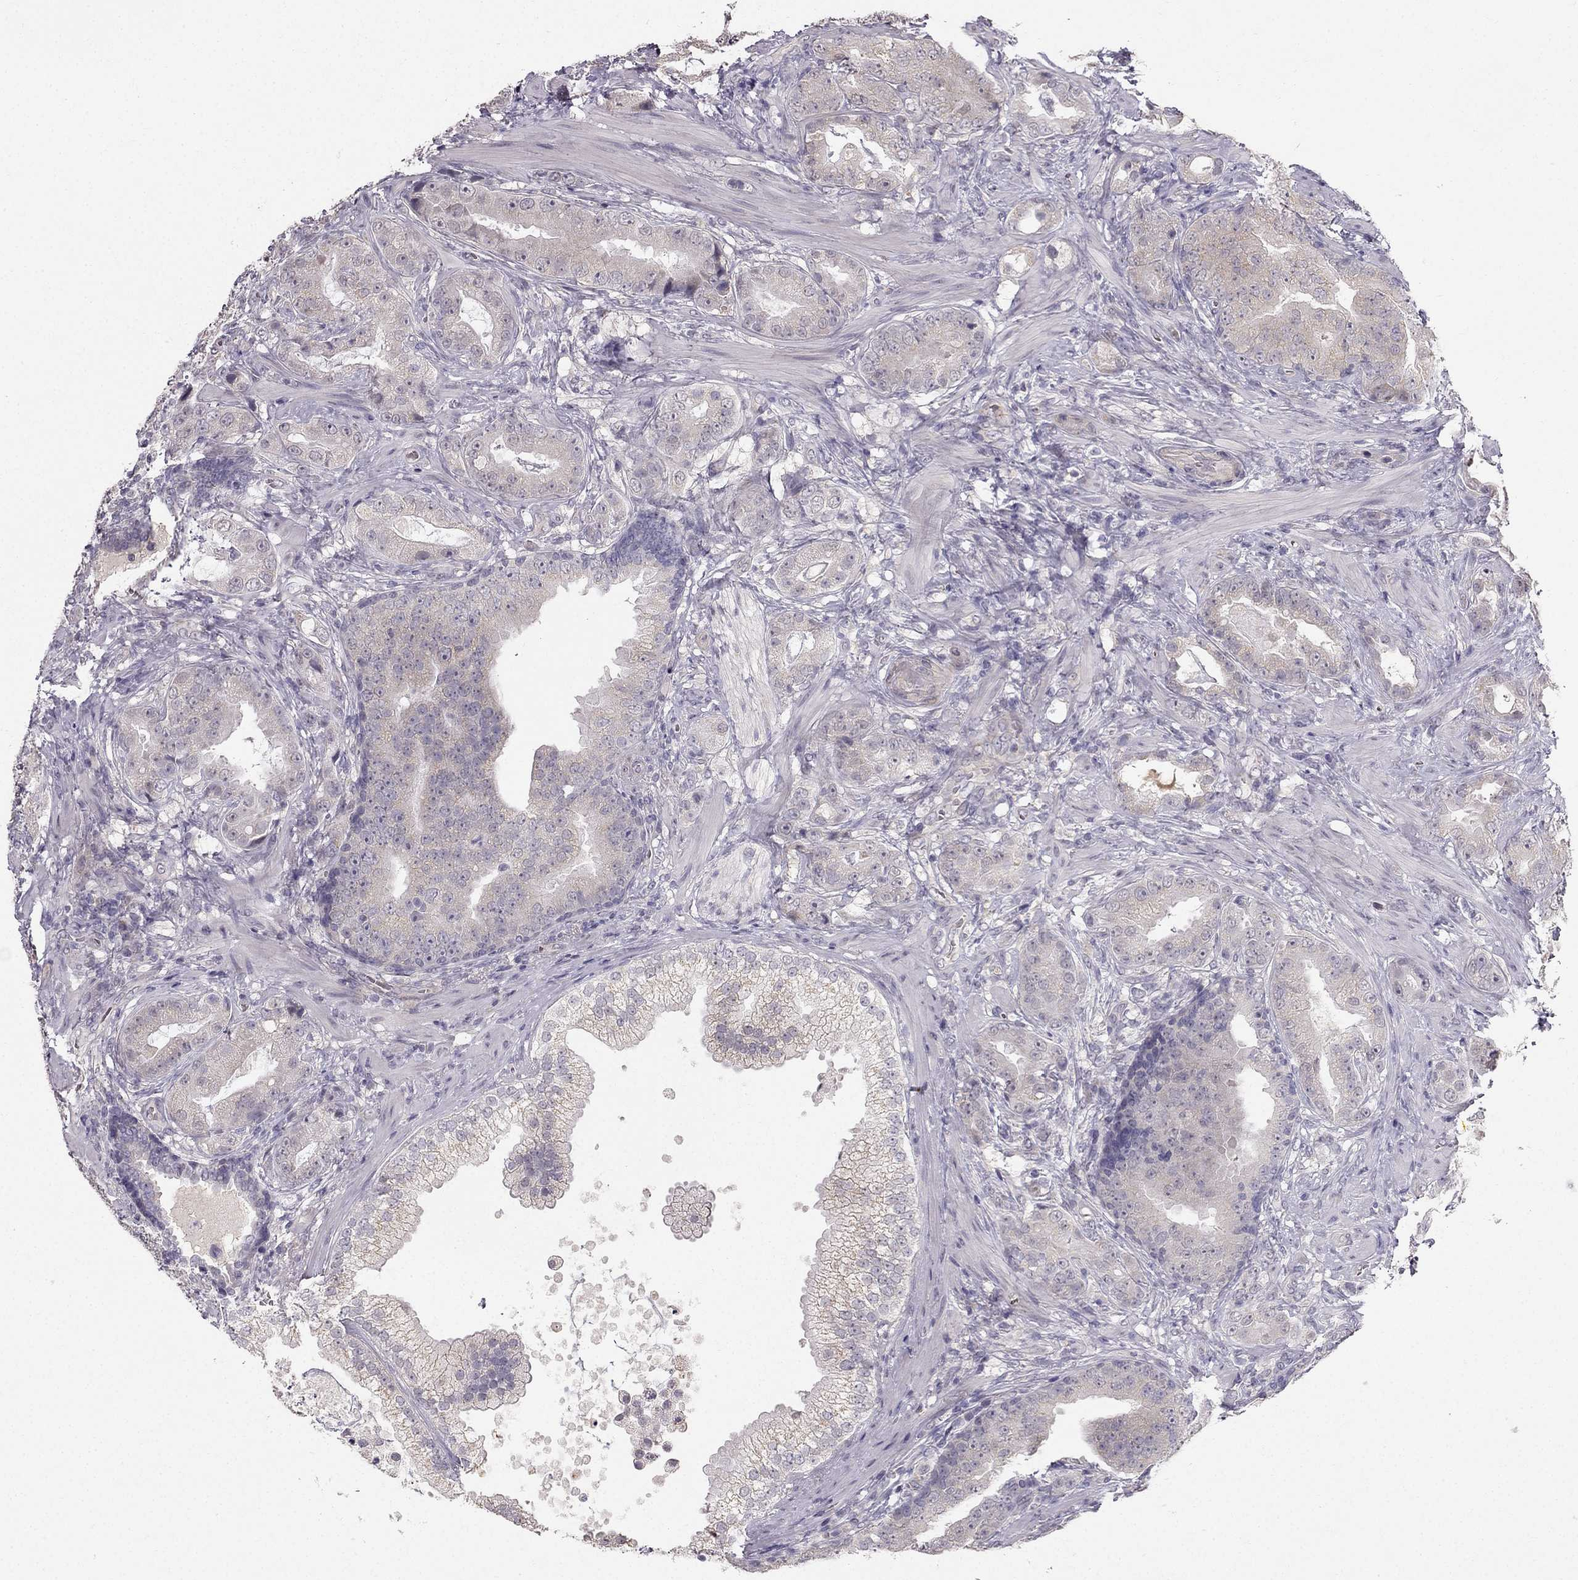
{"staining": {"intensity": "weak", "quantity": "25%-75%", "location": "cytoplasmic/membranous"}, "tissue": "prostate cancer", "cell_type": "Tumor cells", "image_type": "cancer", "snomed": [{"axis": "morphology", "description": "Adenocarcinoma, NOS"}, {"axis": "topography", "description": "Prostate"}], "caption": "Prostate adenocarcinoma was stained to show a protein in brown. There is low levels of weak cytoplasmic/membranous positivity in about 25%-75% of tumor cells. (brown staining indicates protein expression, while blue staining denotes nuclei).", "gene": "TSPYL5", "patient": {"sex": "male", "age": 57}}